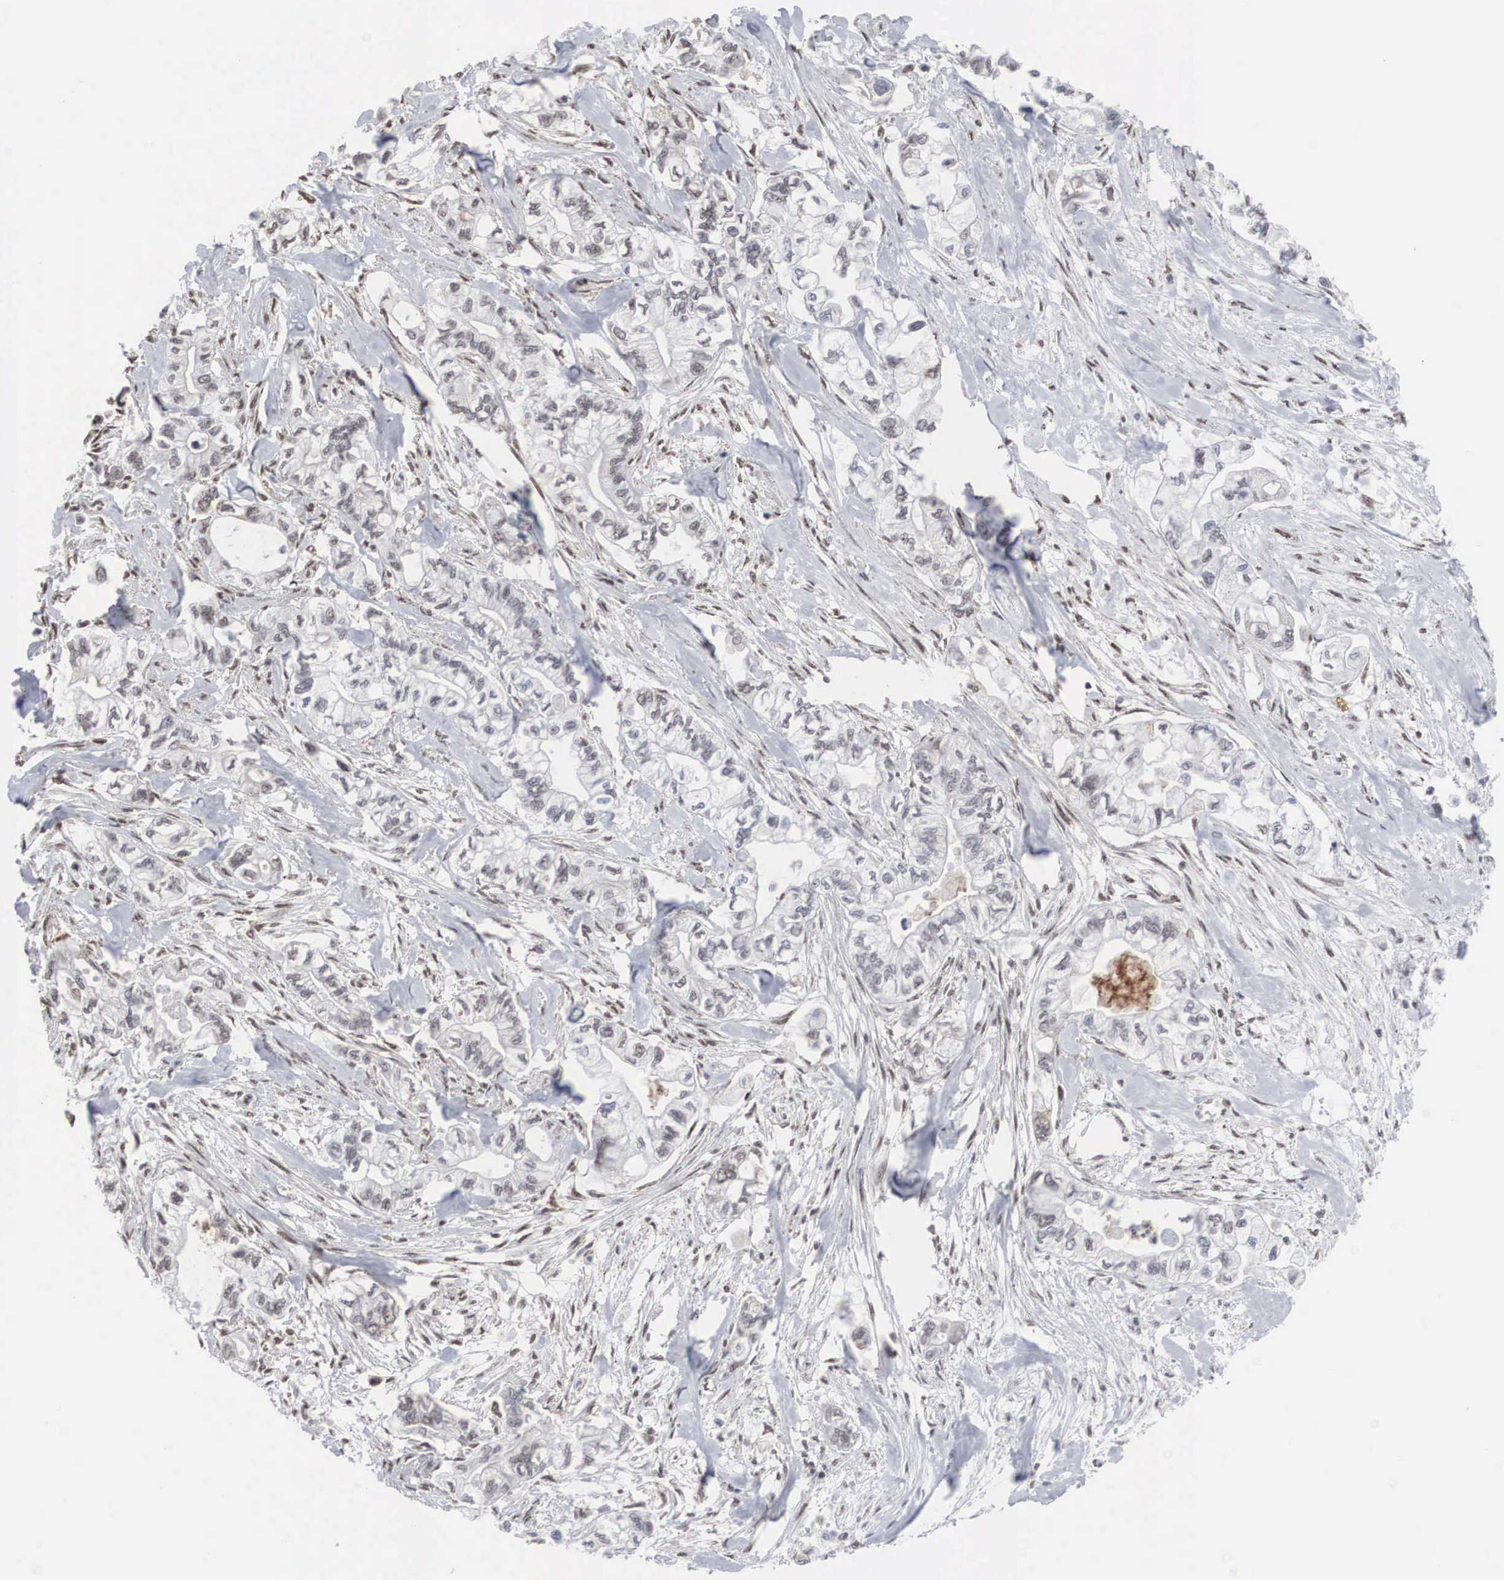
{"staining": {"intensity": "weak", "quantity": "25%-75%", "location": "nuclear"}, "tissue": "pancreatic cancer", "cell_type": "Tumor cells", "image_type": "cancer", "snomed": [{"axis": "morphology", "description": "Adenocarcinoma, NOS"}, {"axis": "topography", "description": "Pancreas"}], "caption": "Protein expression analysis of human pancreatic cancer (adenocarcinoma) reveals weak nuclear staining in about 25%-75% of tumor cells.", "gene": "AUTS2", "patient": {"sex": "male", "age": 79}}